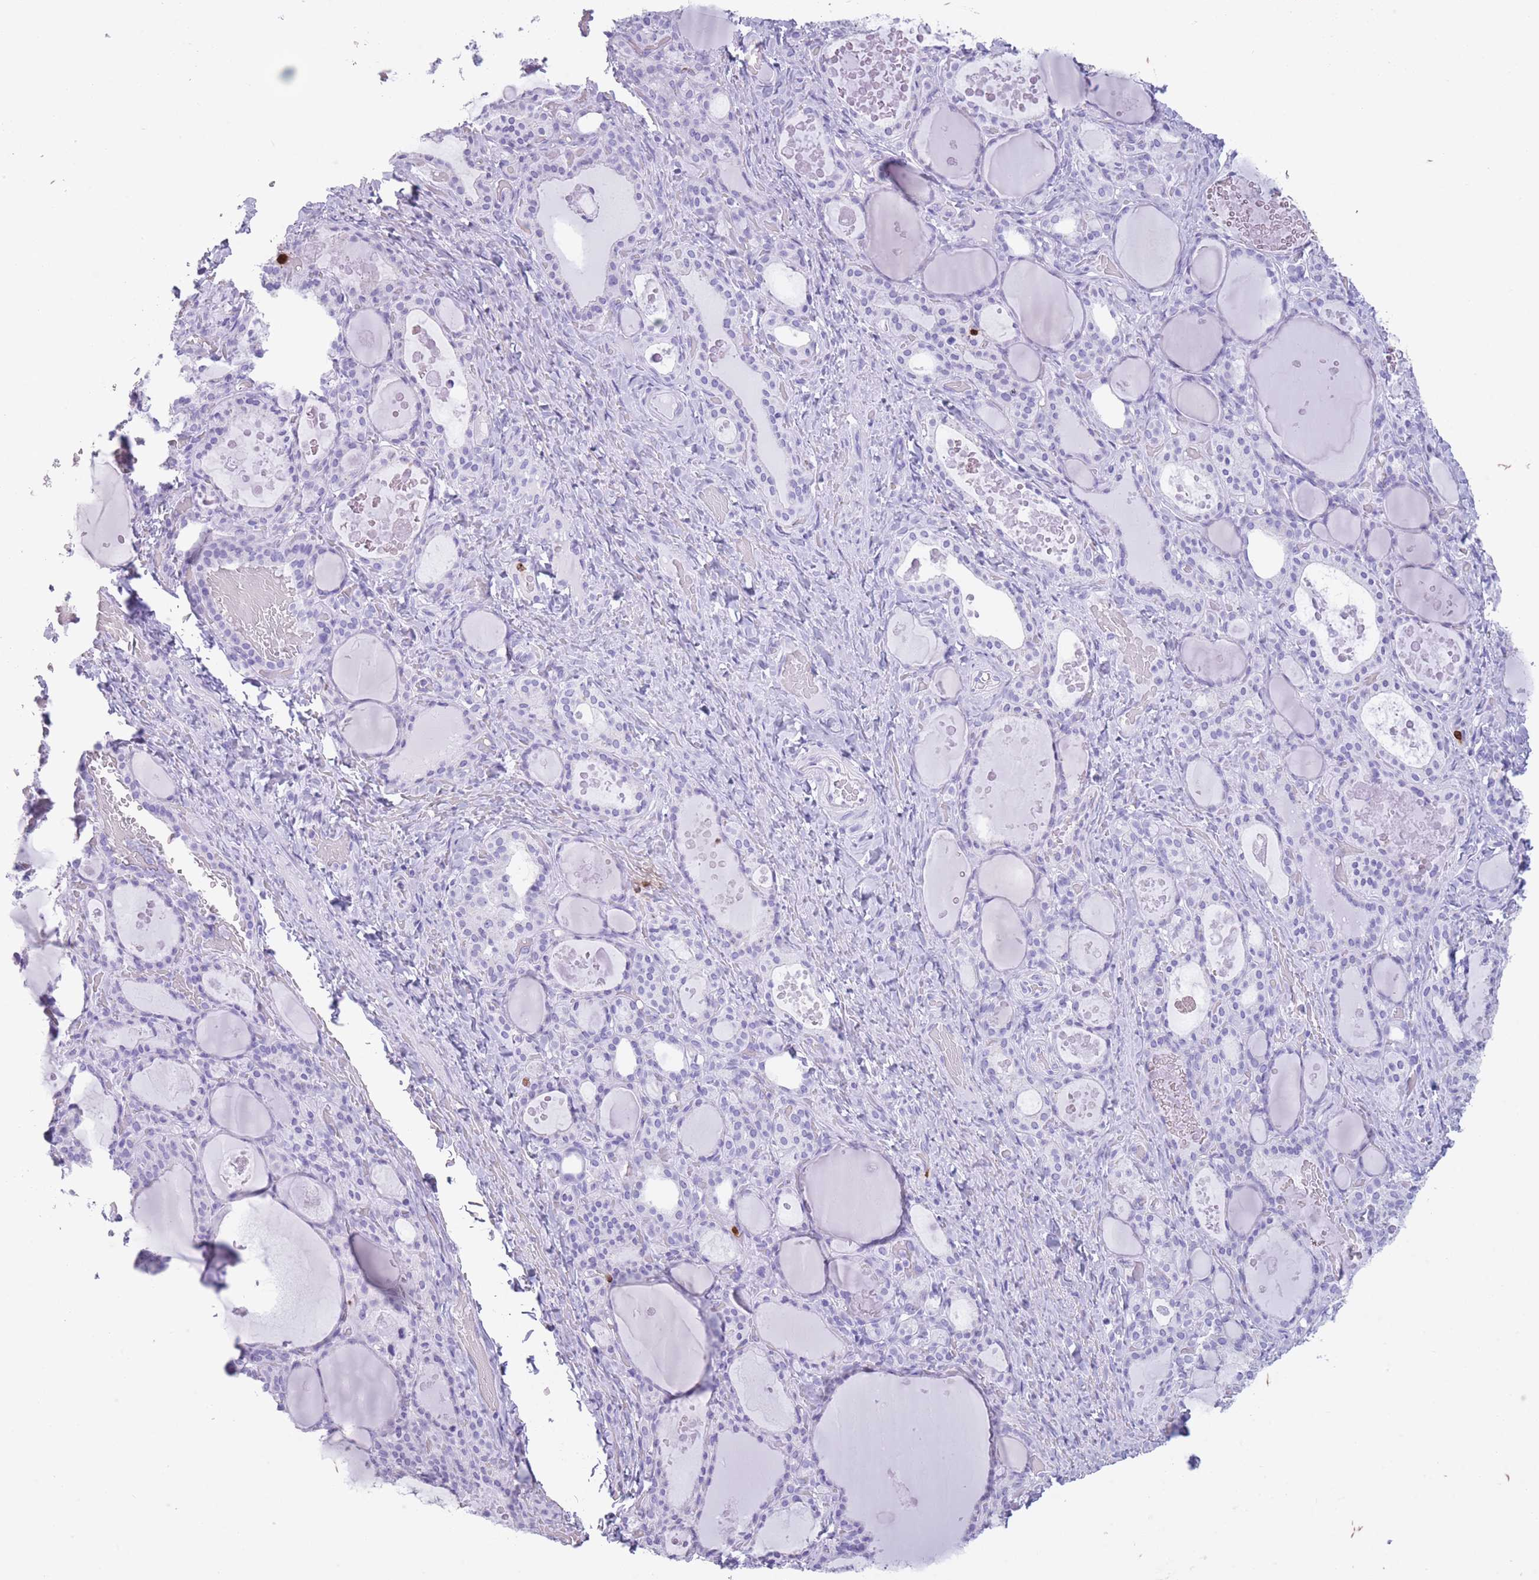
{"staining": {"intensity": "negative", "quantity": "none", "location": "none"}, "tissue": "thyroid gland", "cell_type": "Glandular cells", "image_type": "normal", "snomed": [{"axis": "morphology", "description": "Normal tissue, NOS"}, {"axis": "topography", "description": "Thyroid gland"}], "caption": "Immunohistochemistry micrograph of unremarkable thyroid gland stained for a protein (brown), which displays no positivity in glandular cells.", "gene": "OR4F16", "patient": {"sex": "female", "age": 46}}